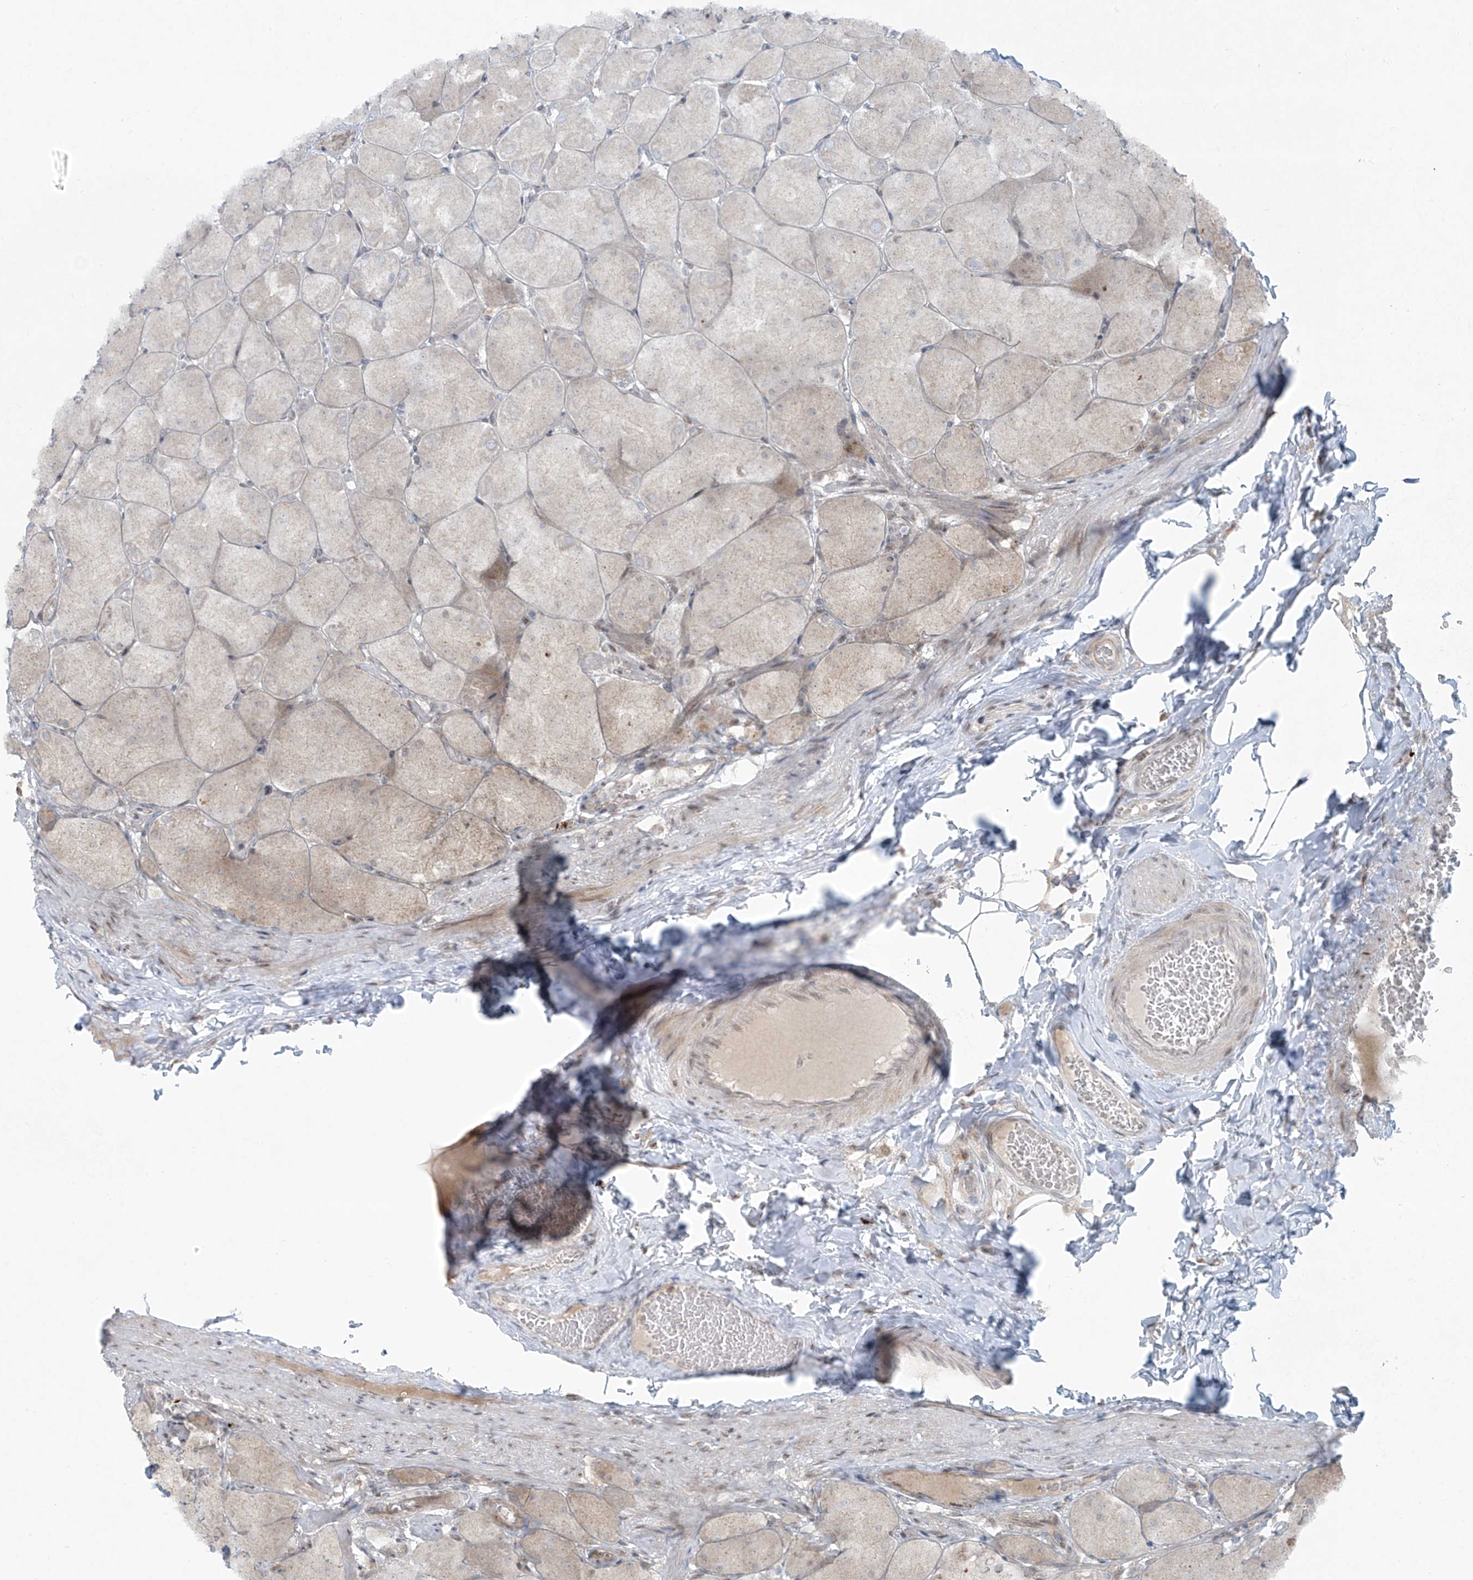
{"staining": {"intensity": "moderate", "quantity": "<25%", "location": "cytoplasmic/membranous"}, "tissue": "stomach", "cell_type": "Glandular cells", "image_type": "normal", "snomed": [{"axis": "morphology", "description": "Normal tissue, NOS"}, {"axis": "topography", "description": "Stomach, upper"}], "caption": "A micrograph showing moderate cytoplasmic/membranous staining in approximately <25% of glandular cells in normal stomach, as visualized by brown immunohistochemical staining.", "gene": "PPAT", "patient": {"sex": "female", "age": 56}}